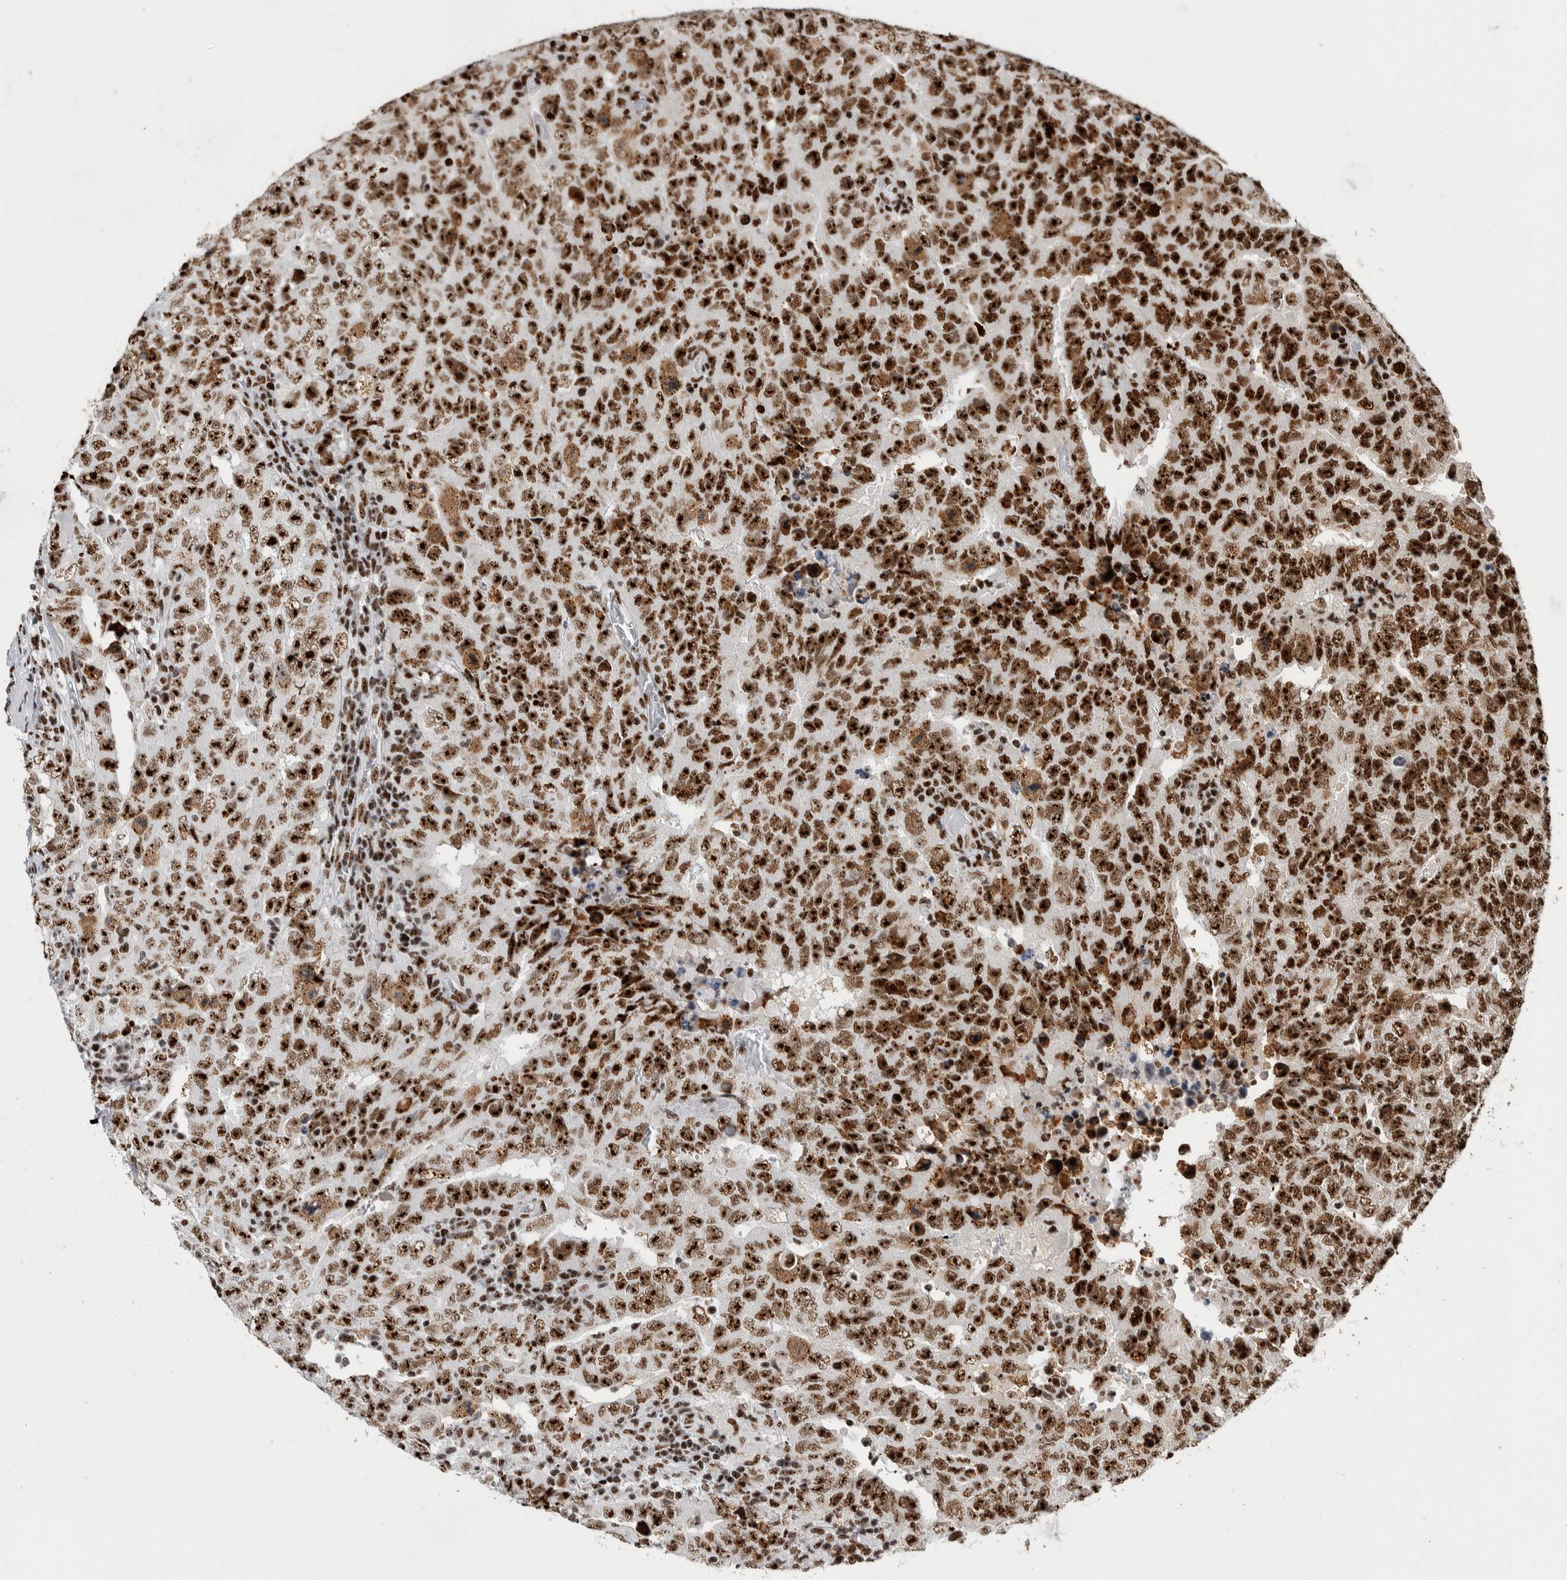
{"staining": {"intensity": "strong", "quantity": ">75%", "location": "nuclear"}, "tissue": "testis cancer", "cell_type": "Tumor cells", "image_type": "cancer", "snomed": [{"axis": "morphology", "description": "Carcinoma, Embryonal, NOS"}, {"axis": "topography", "description": "Testis"}], "caption": "High-power microscopy captured an immunohistochemistry (IHC) micrograph of testis cancer, revealing strong nuclear staining in approximately >75% of tumor cells.", "gene": "NCL", "patient": {"sex": "male", "age": 26}}